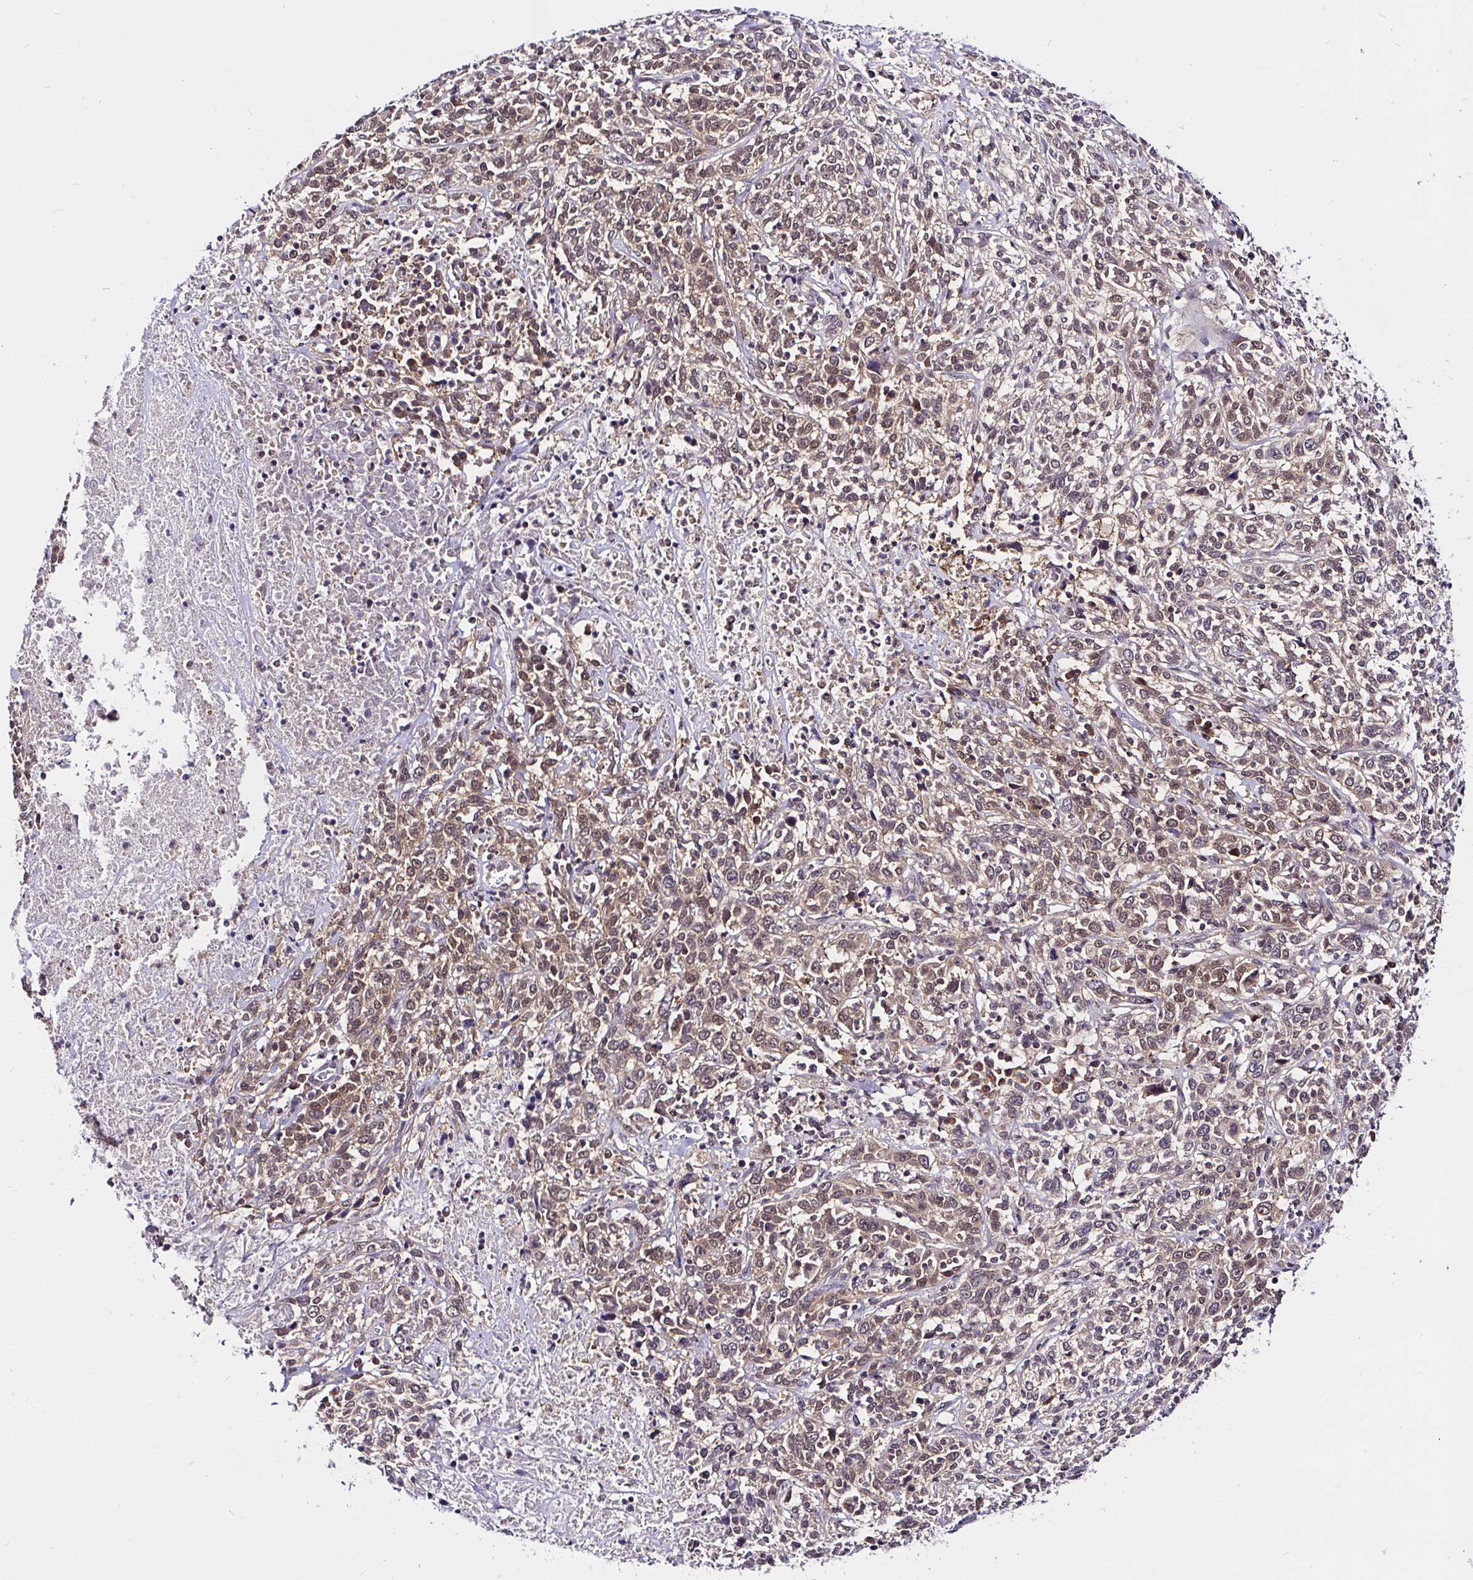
{"staining": {"intensity": "moderate", "quantity": ">75%", "location": "cytoplasmic/membranous,nuclear"}, "tissue": "cervical cancer", "cell_type": "Tumor cells", "image_type": "cancer", "snomed": [{"axis": "morphology", "description": "Squamous cell carcinoma, NOS"}, {"axis": "topography", "description": "Cervix"}], "caption": "Moderate cytoplasmic/membranous and nuclear positivity is identified in approximately >75% of tumor cells in cervical squamous cell carcinoma. The staining was performed using DAB to visualize the protein expression in brown, while the nuclei were stained in blue with hematoxylin (Magnification: 20x).", "gene": "UBE2M", "patient": {"sex": "female", "age": 46}}